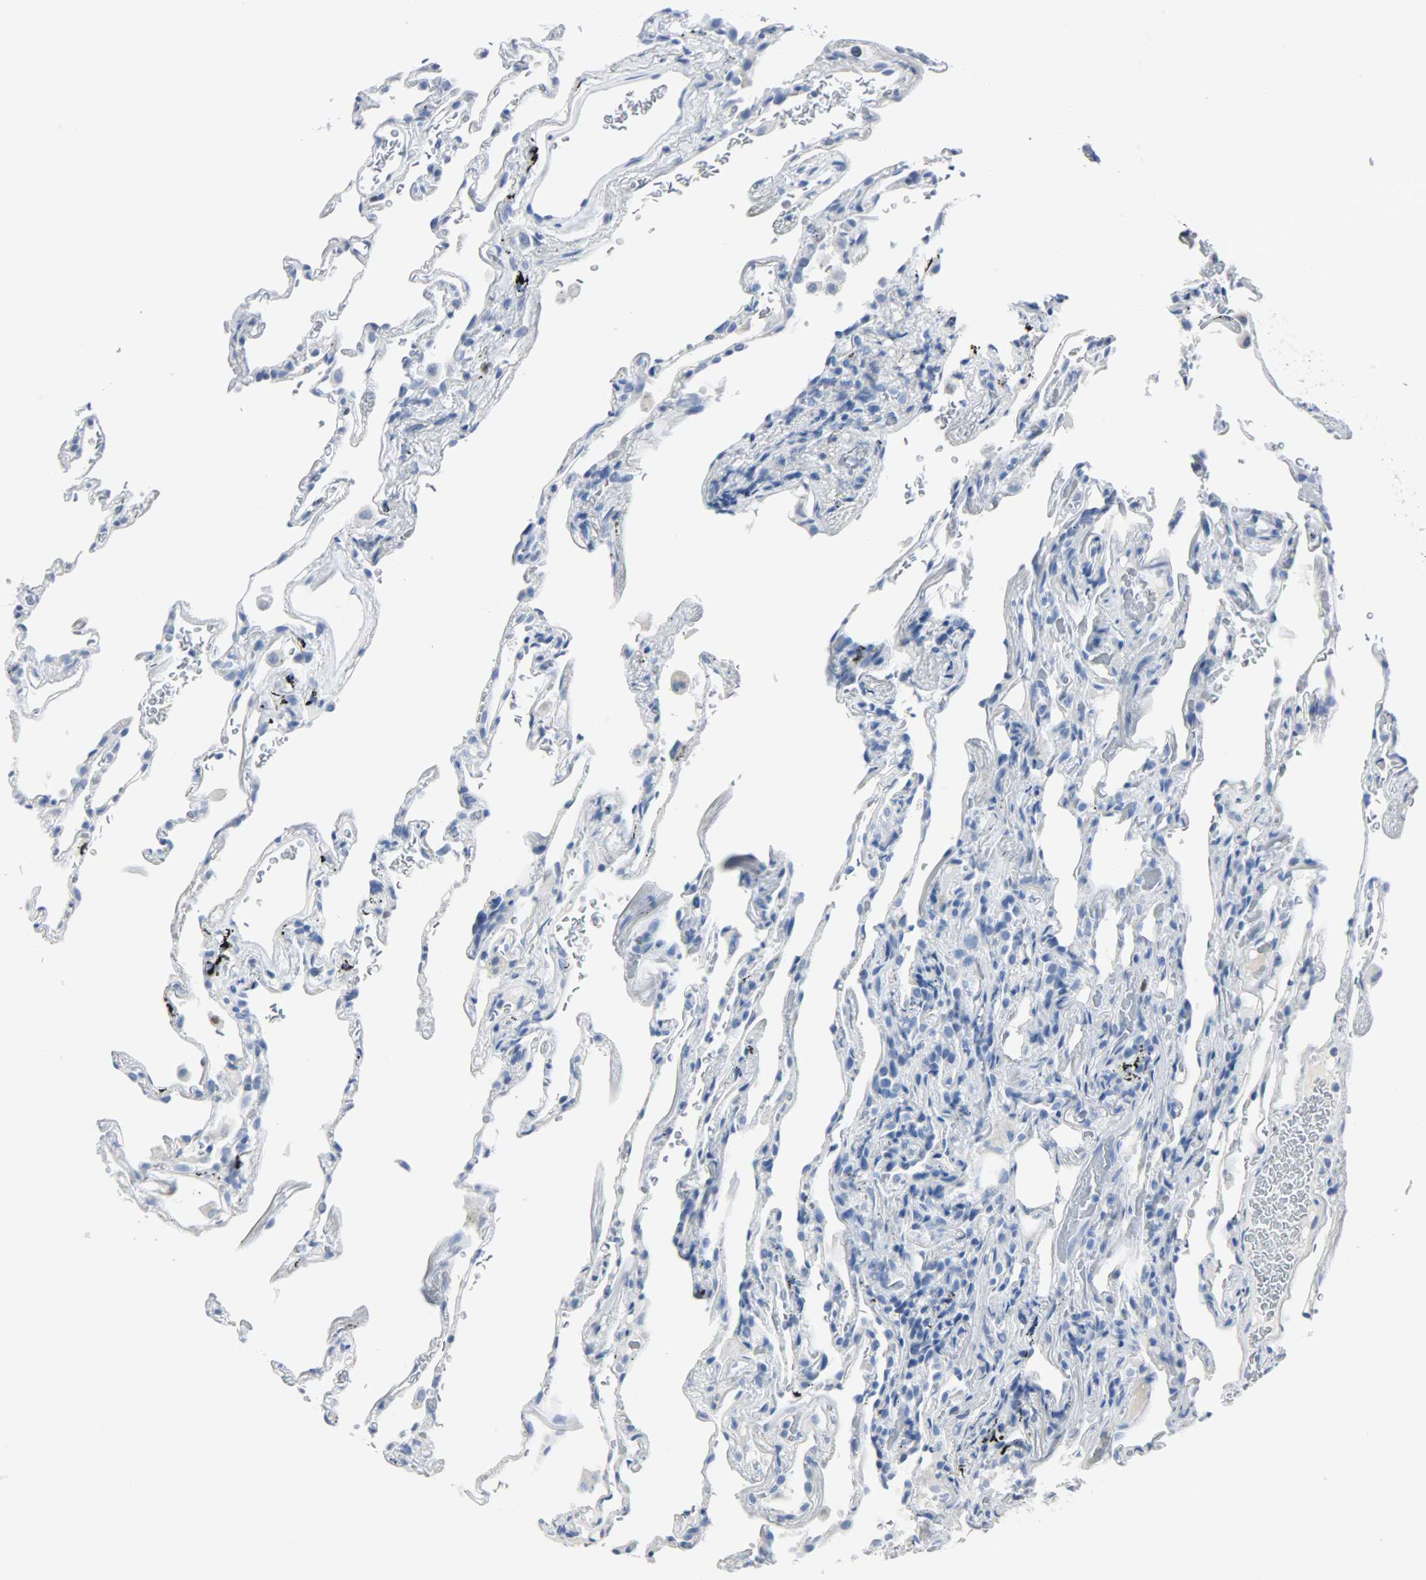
{"staining": {"intensity": "negative", "quantity": "none", "location": "none"}, "tissue": "lung", "cell_type": "Alveolar cells", "image_type": "normal", "snomed": [{"axis": "morphology", "description": "Normal tissue, NOS"}, {"axis": "morphology", "description": "Inflammation, NOS"}, {"axis": "topography", "description": "Lung"}], "caption": "This is an immunohistochemistry histopathology image of unremarkable human lung. There is no positivity in alveolar cells.", "gene": "HELLS", "patient": {"sex": "male", "age": 69}}